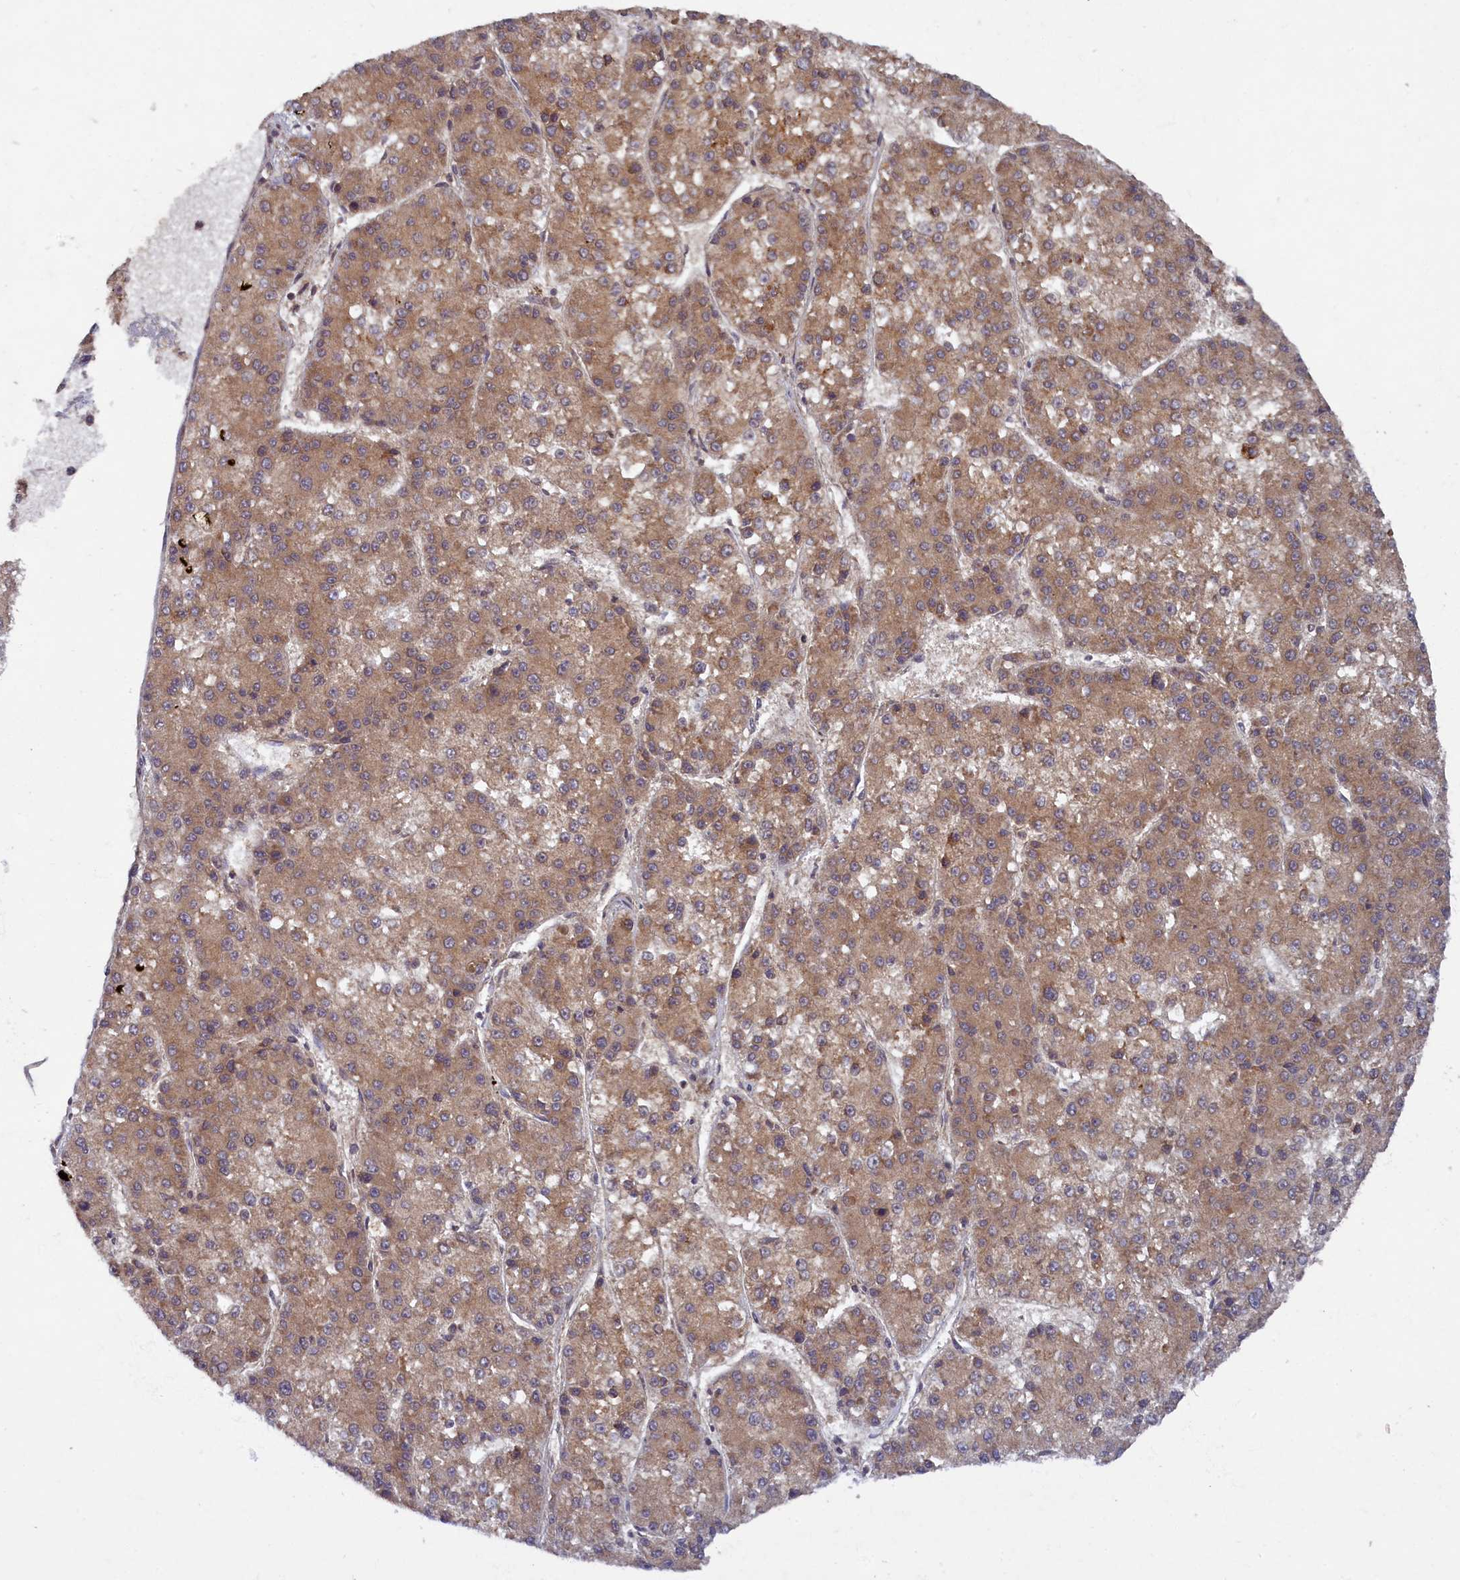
{"staining": {"intensity": "moderate", "quantity": ">75%", "location": "cytoplasmic/membranous"}, "tissue": "liver cancer", "cell_type": "Tumor cells", "image_type": "cancer", "snomed": [{"axis": "morphology", "description": "Carcinoma, Hepatocellular, NOS"}, {"axis": "topography", "description": "Liver"}], "caption": "Immunohistochemical staining of human liver cancer (hepatocellular carcinoma) demonstrates medium levels of moderate cytoplasmic/membranous protein positivity in about >75% of tumor cells.", "gene": "BICD1", "patient": {"sex": "female", "age": 73}}